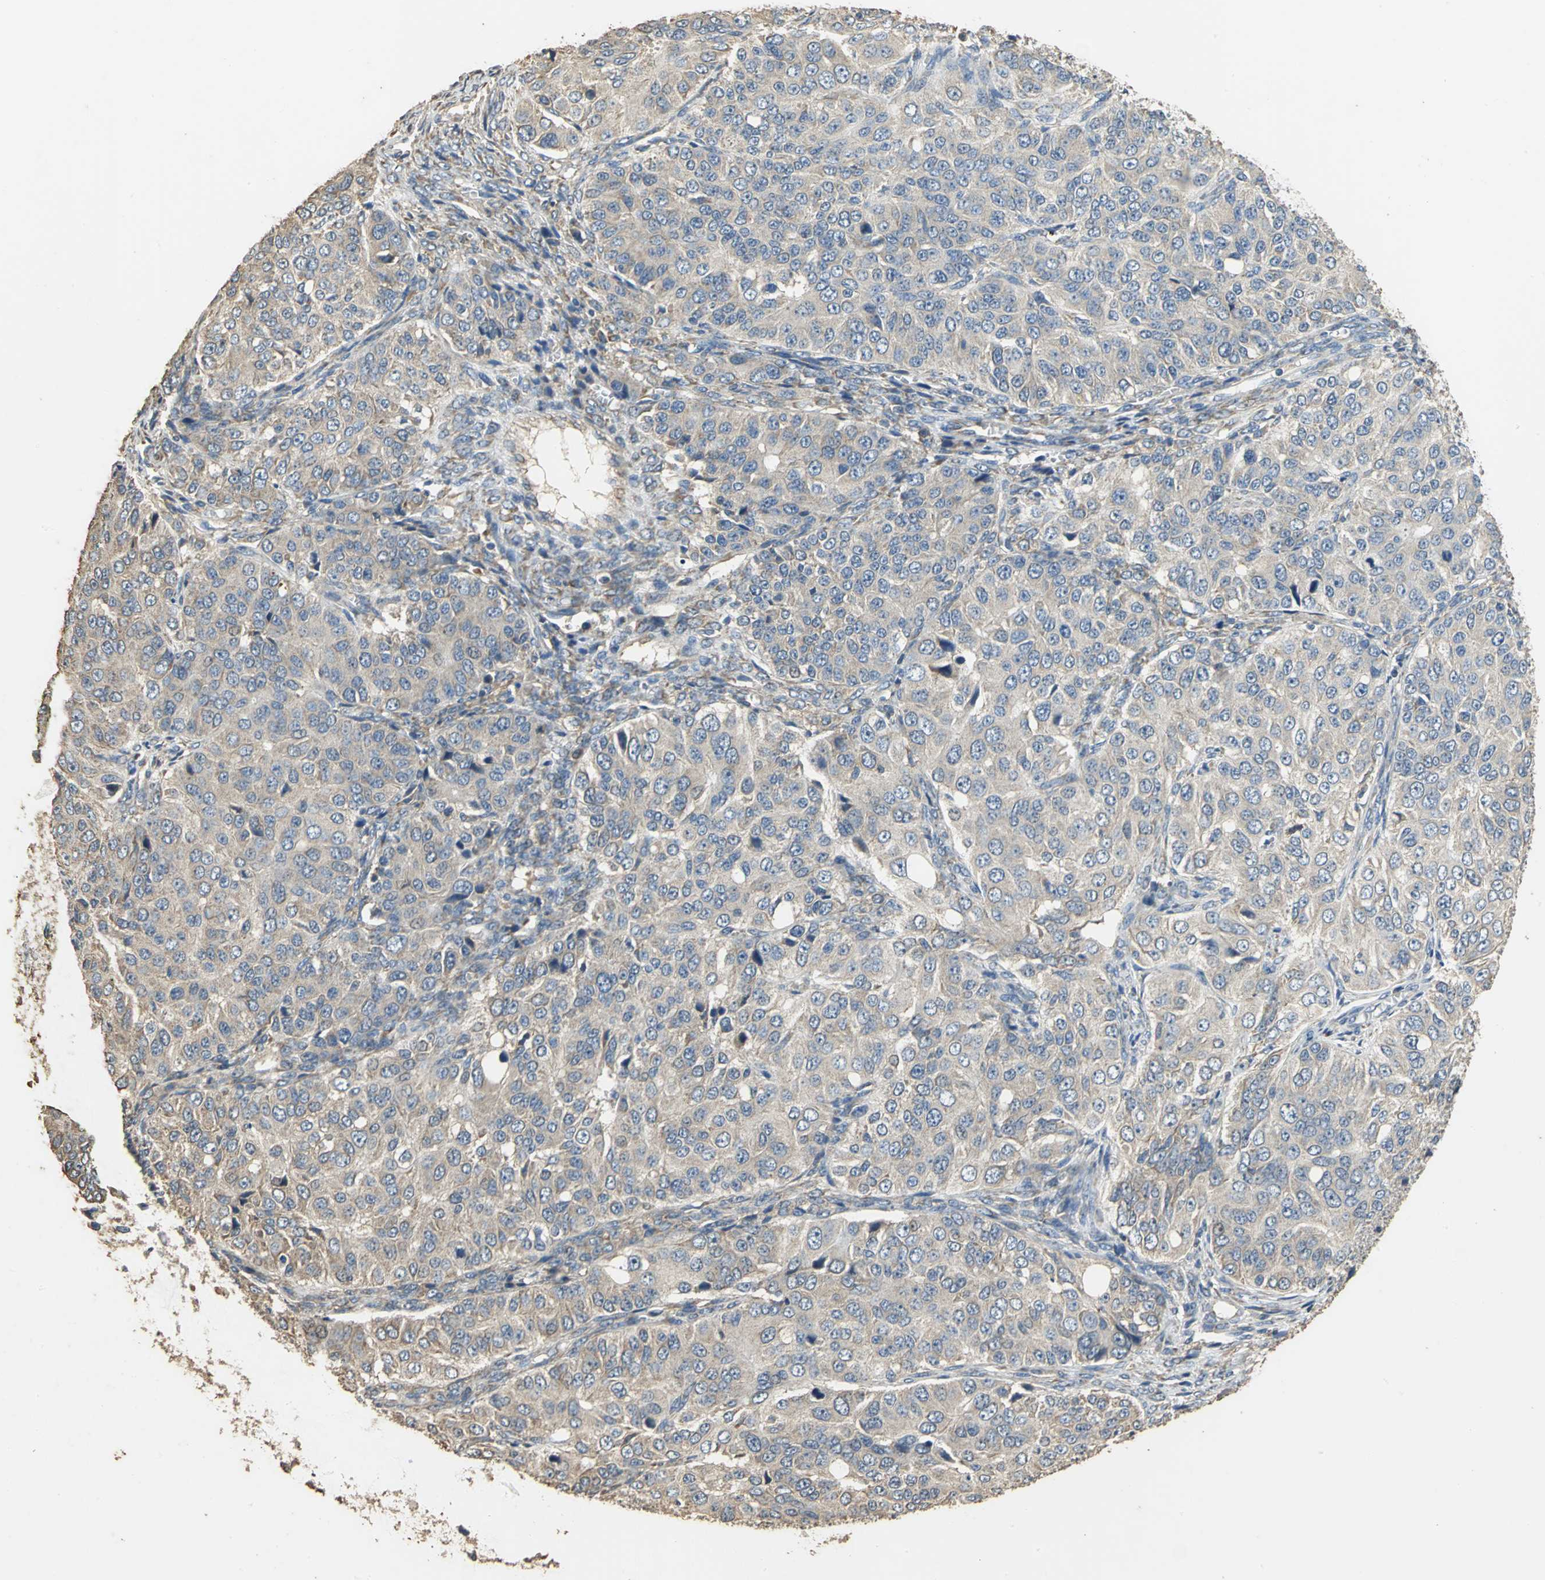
{"staining": {"intensity": "weak", "quantity": ">75%", "location": "cytoplasmic/membranous"}, "tissue": "ovarian cancer", "cell_type": "Tumor cells", "image_type": "cancer", "snomed": [{"axis": "morphology", "description": "Carcinoma, endometroid"}, {"axis": "topography", "description": "Ovary"}], "caption": "Immunohistochemical staining of human ovarian endometroid carcinoma exhibits weak cytoplasmic/membranous protein staining in about >75% of tumor cells.", "gene": "ACSL4", "patient": {"sex": "female", "age": 51}}